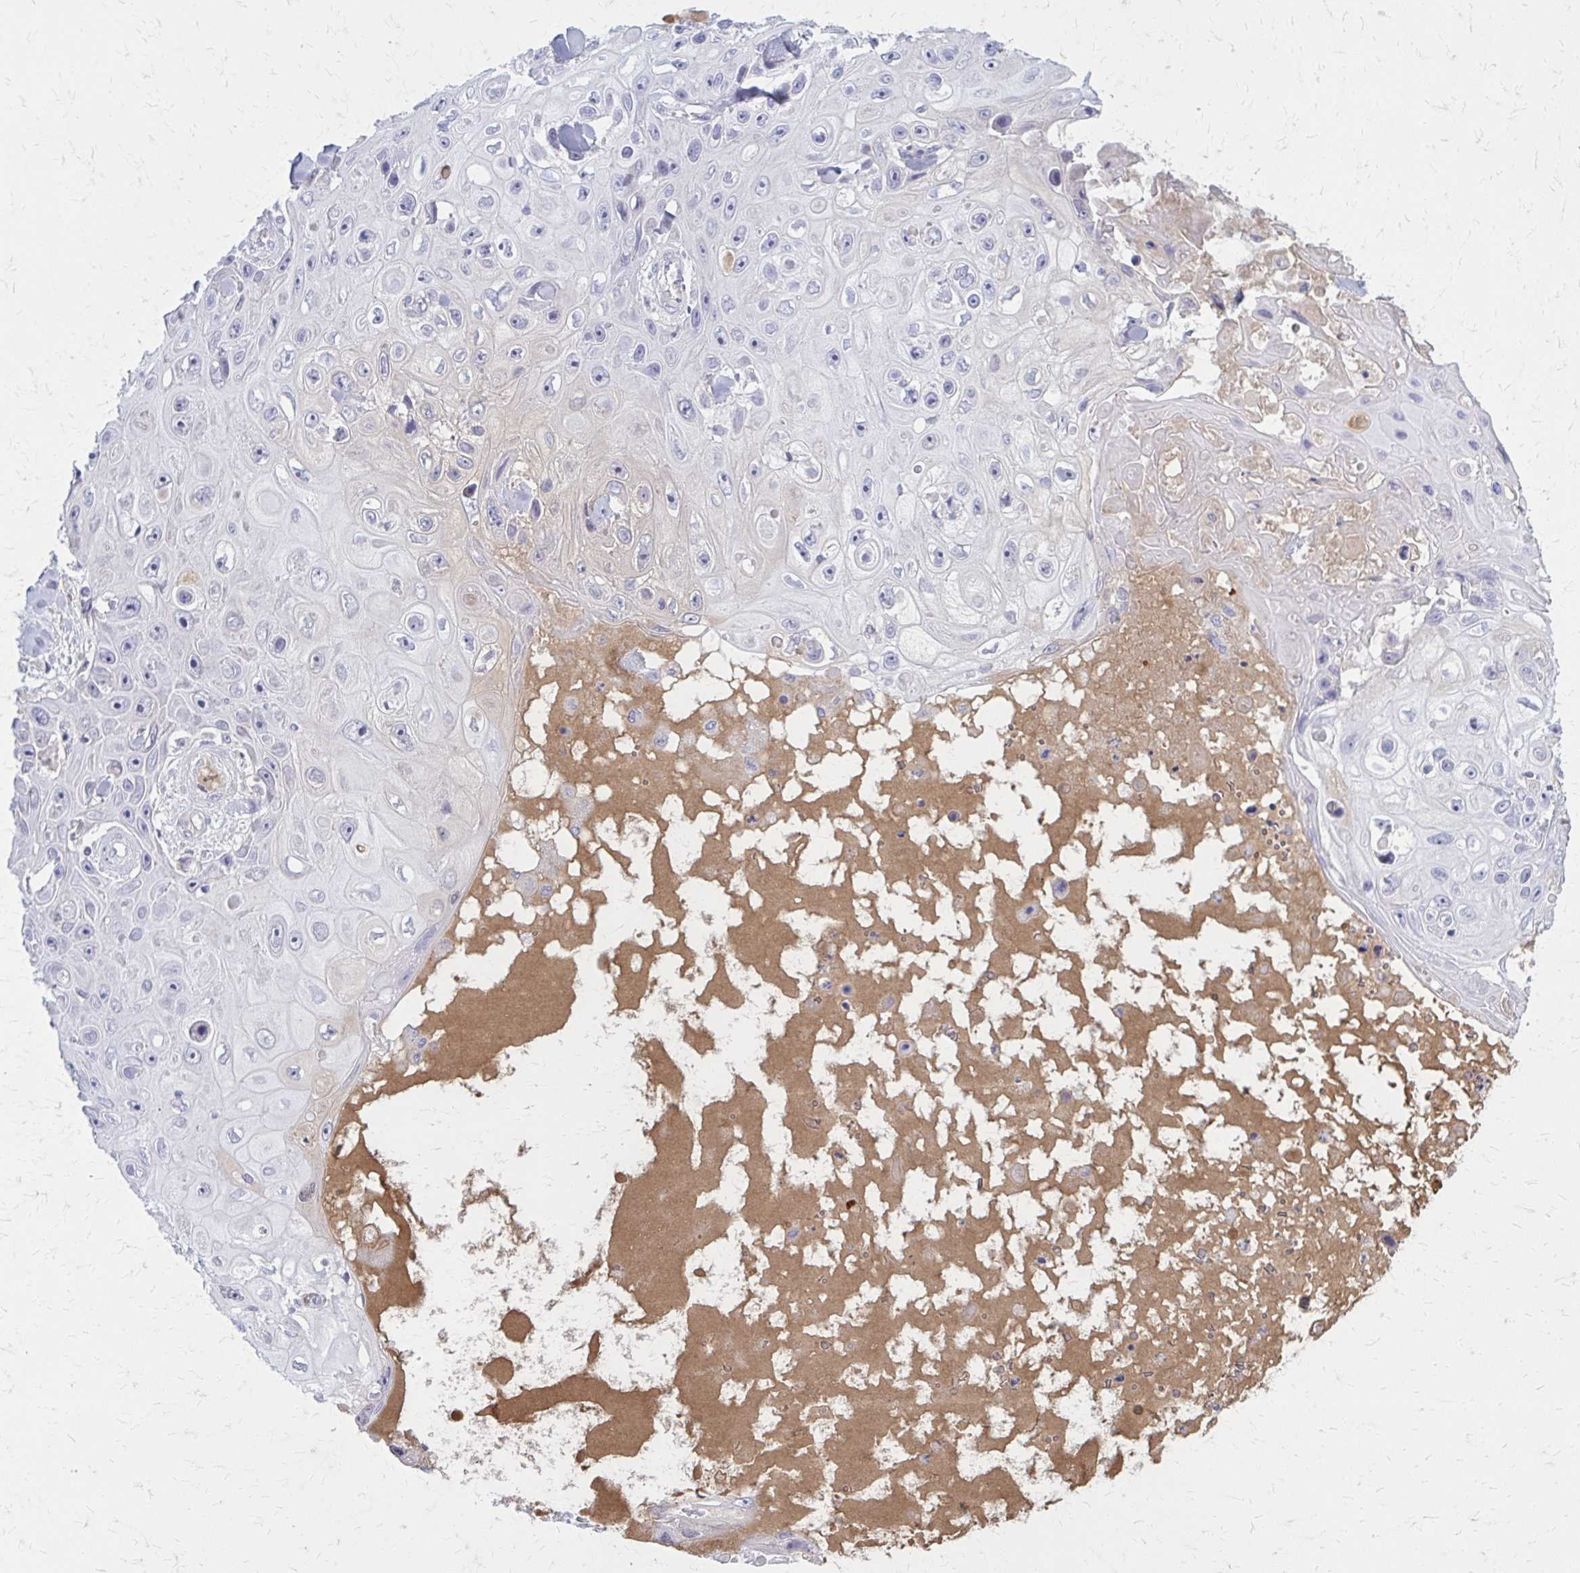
{"staining": {"intensity": "negative", "quantity": "none", "location": "none"}, "tissue": "skin cancer", "cell_type": "Tumor cells", "image_type": "cancer", "snomed": [{"axis": "morphology", "description": "Squamous cell carcinoma, NOS"}, {"axis": "topography", "description": "Skin"}], "caption": "There is no significant staining in tumor cells of skin cancer.", "gene": "SERPIND1", "patient": {"sex": "male", "age": 82}}